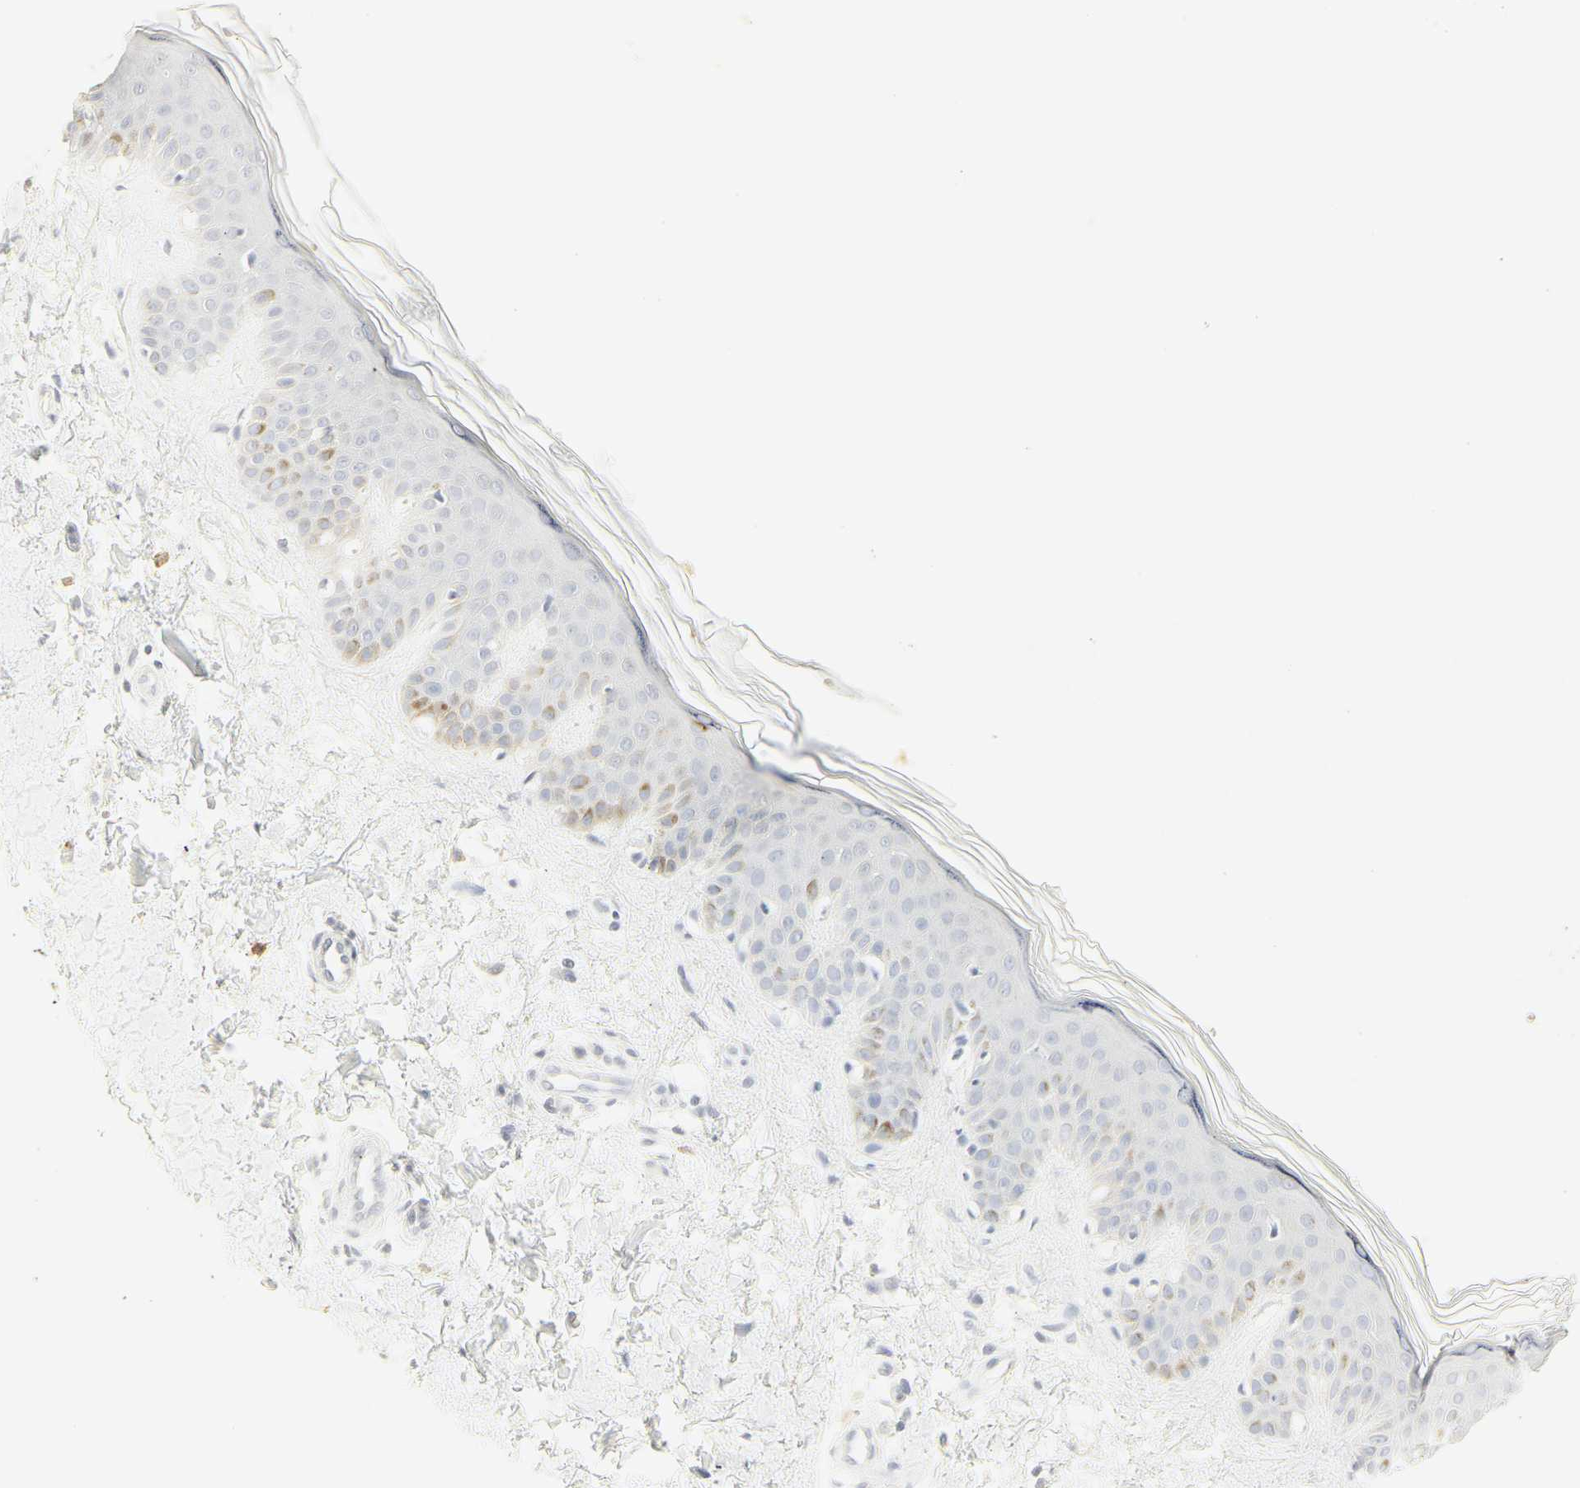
{"staining": {"intensity": "negative", "quantity": "none", "location": "none"}, "tissue": "skin", "cell_type": "Fibroblasts", "image_type": "normal", "snomed": [{"axis": "morphology", "description": "Normal tissue, NOS"}, {"axis": "topography", "description": "Skin"}], "caption": "Immunohistochemistry of unremarkable skin shows no positivity in fibroblasts. (Brightfield microscopy of DAB (3,3'-diaminobenzidine) IHC at high magnification).", "gene": "MPO", "patient": {"sex": "male", "age": 67}}